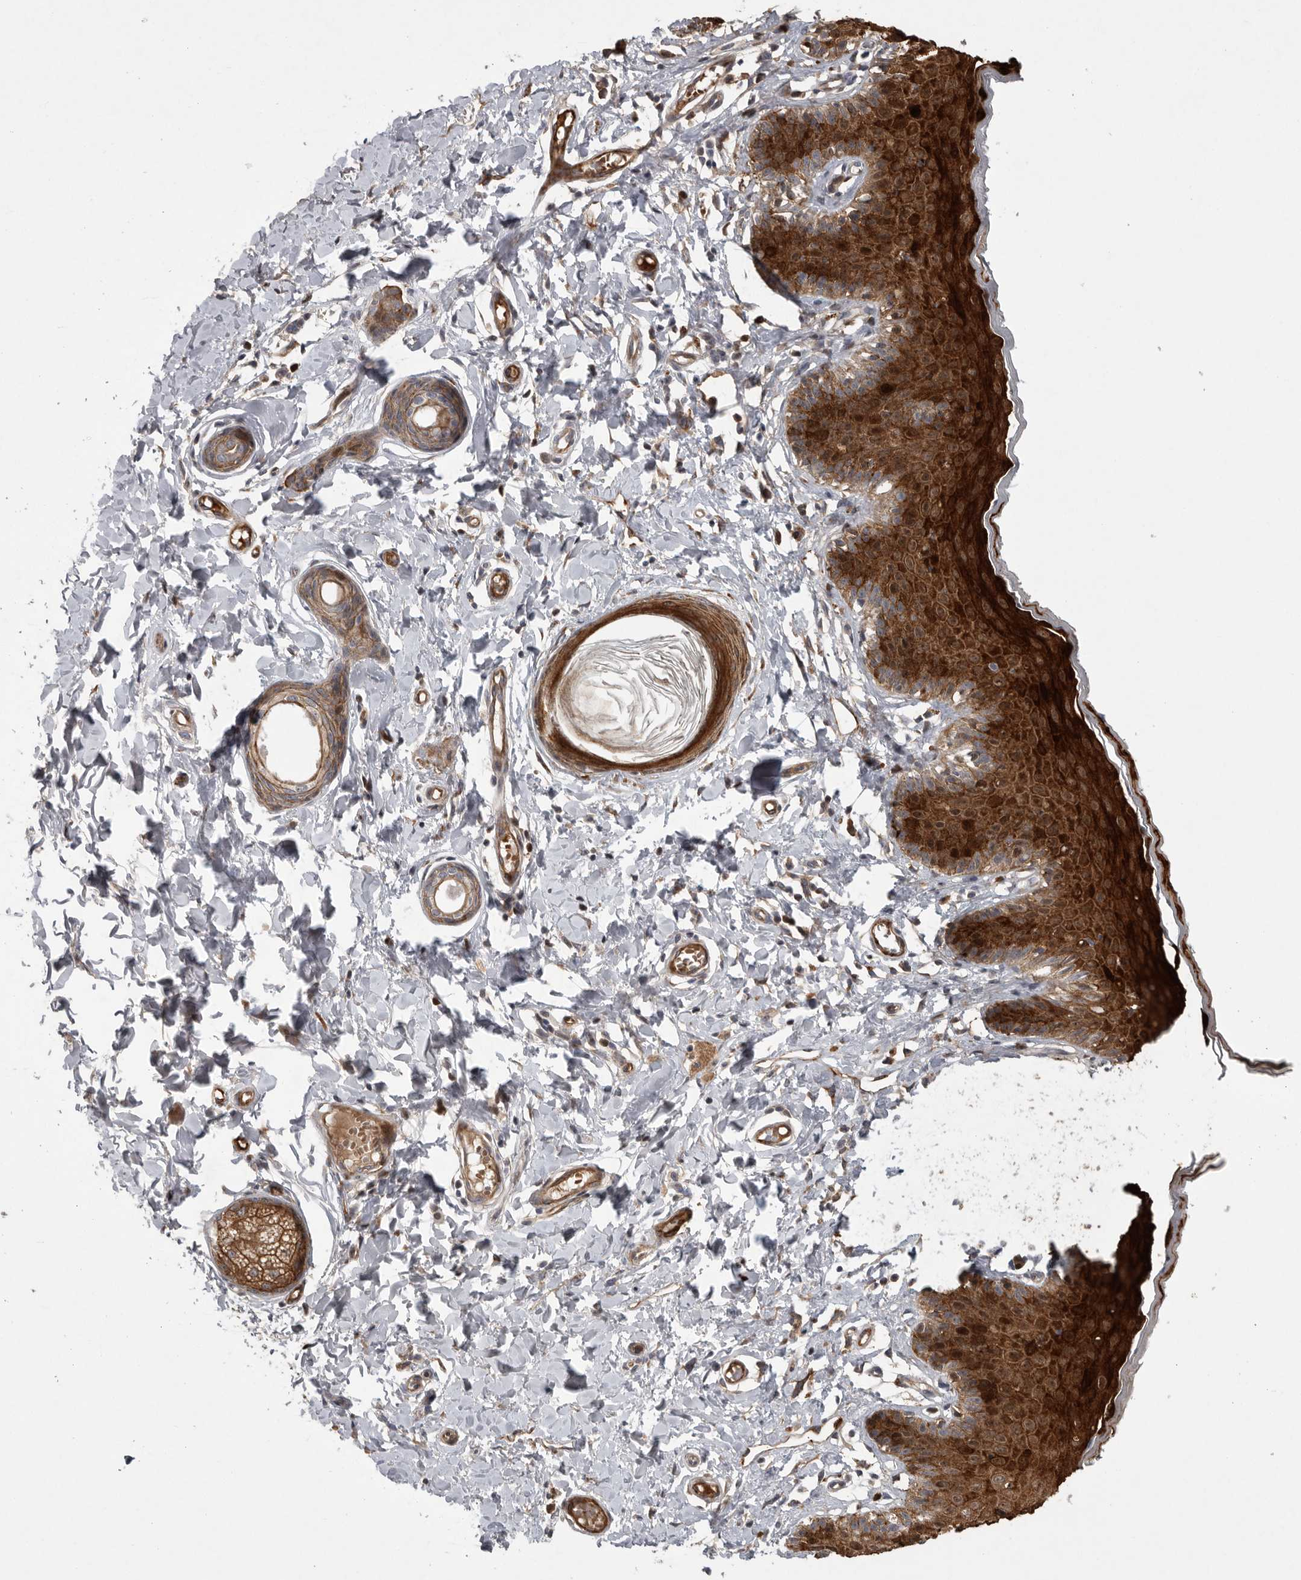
{"staining": {"intensity": "strong", "quantity": ">75%", "location": "cytoplasmic/membranous"}, "tissue": "skin", "cell_type": "Epidermal cells", "image_type": "normal", "snomed": [{"axis": "morphology", "description": "Normal tissue, NOS"}, {"axis": "topography", "description": "Vulva"}], "caption": "Human skin stained with a brown dye demonstrates strong cytoplasmic/membranous positive expression in approximately >75% of epidermal cells.", "gene": "MPDZ", "patient": {"sex": "female", "age": 66}}